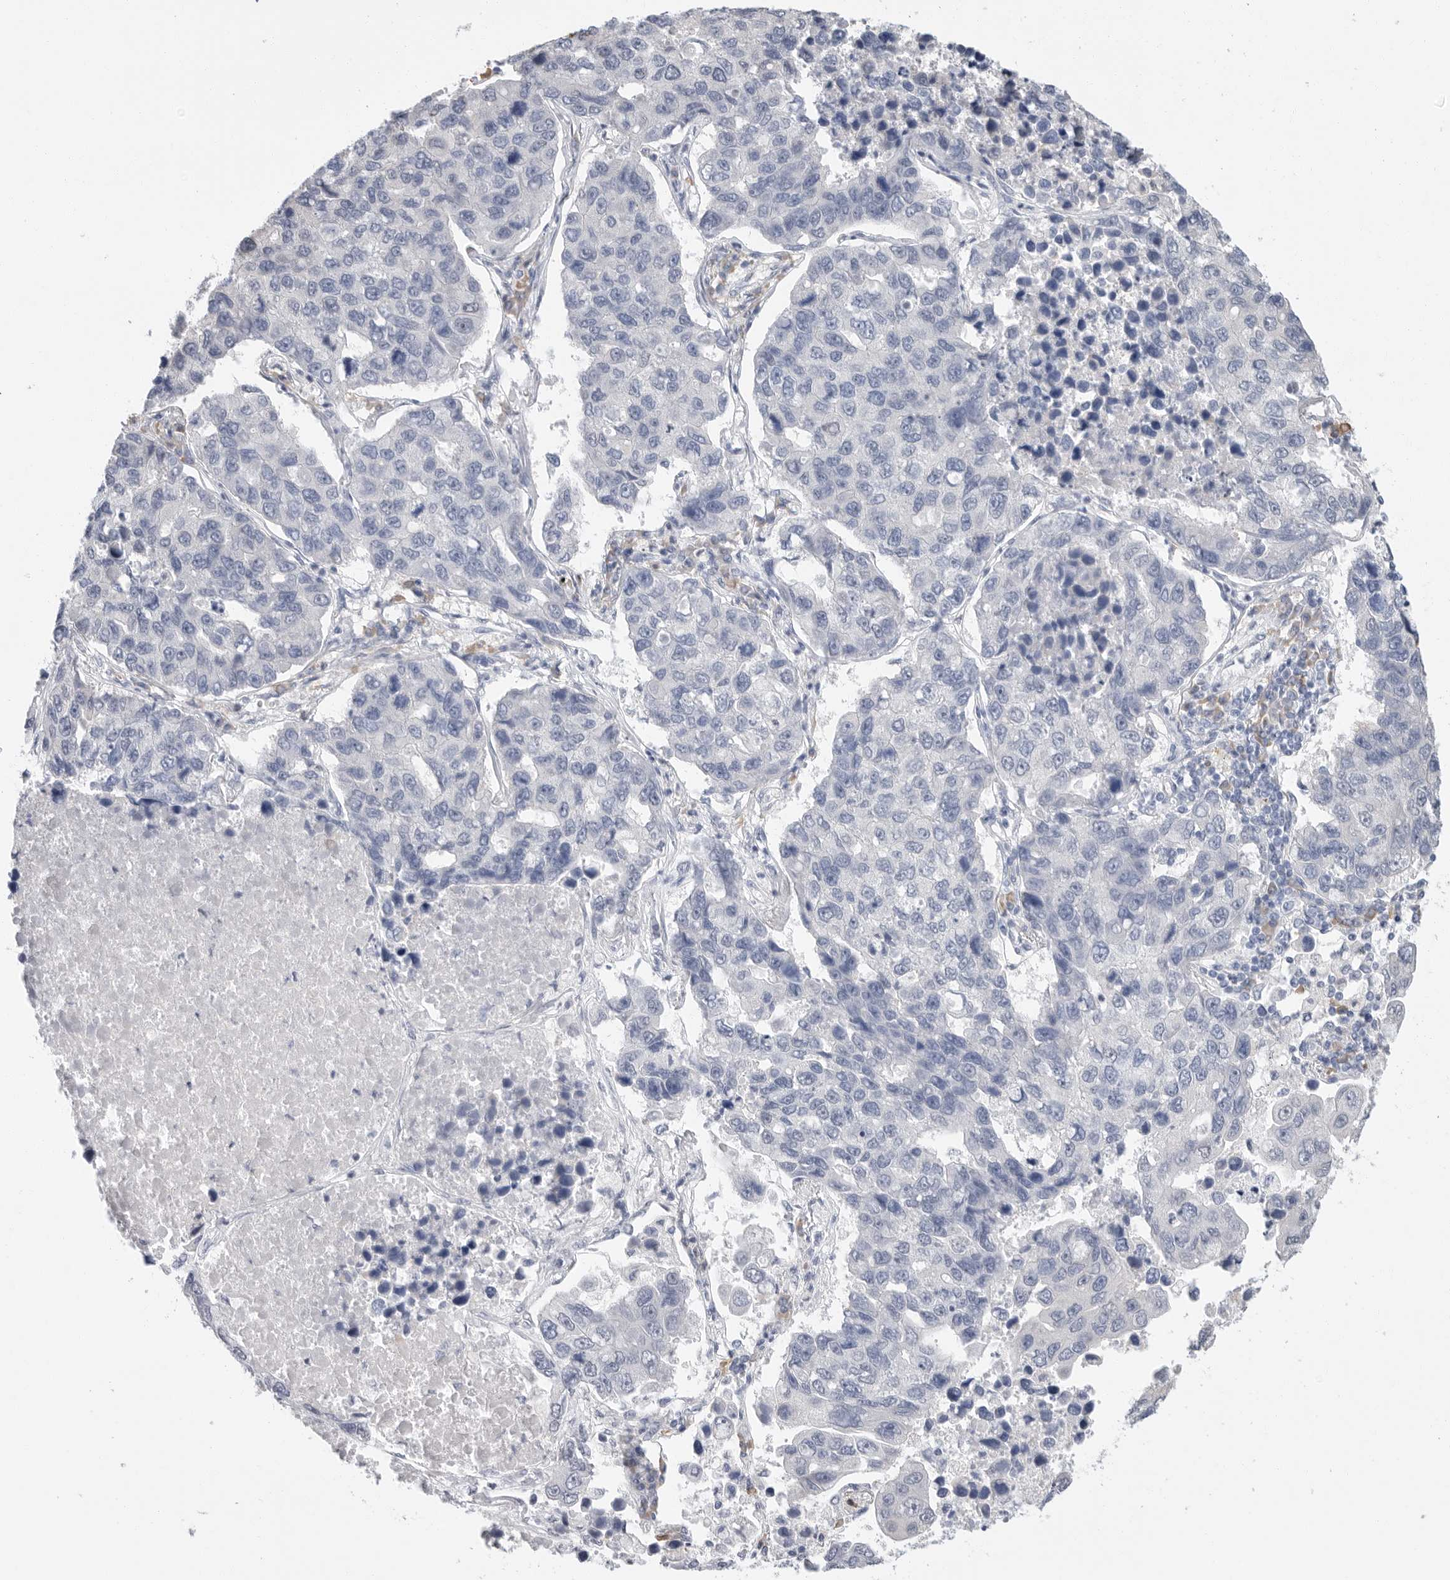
{"staining": {"intensity": "negative", "quantity": "none", "location": "none"}, "tissue": "lung cancer", "cell_type": "Tumor cells", "image_type": "cancer", "snomed": [{"axis": "morphology", "description": "Adenocarcinoma, NOS"}, {"axis": "topography", "description": "Lung"}], "caption": "Histopathology image shows no significant protein expression in tumor cells of lung cancer.", "gene": "ARHGEF10", "patient": {"sex": "male", "age": 64}}